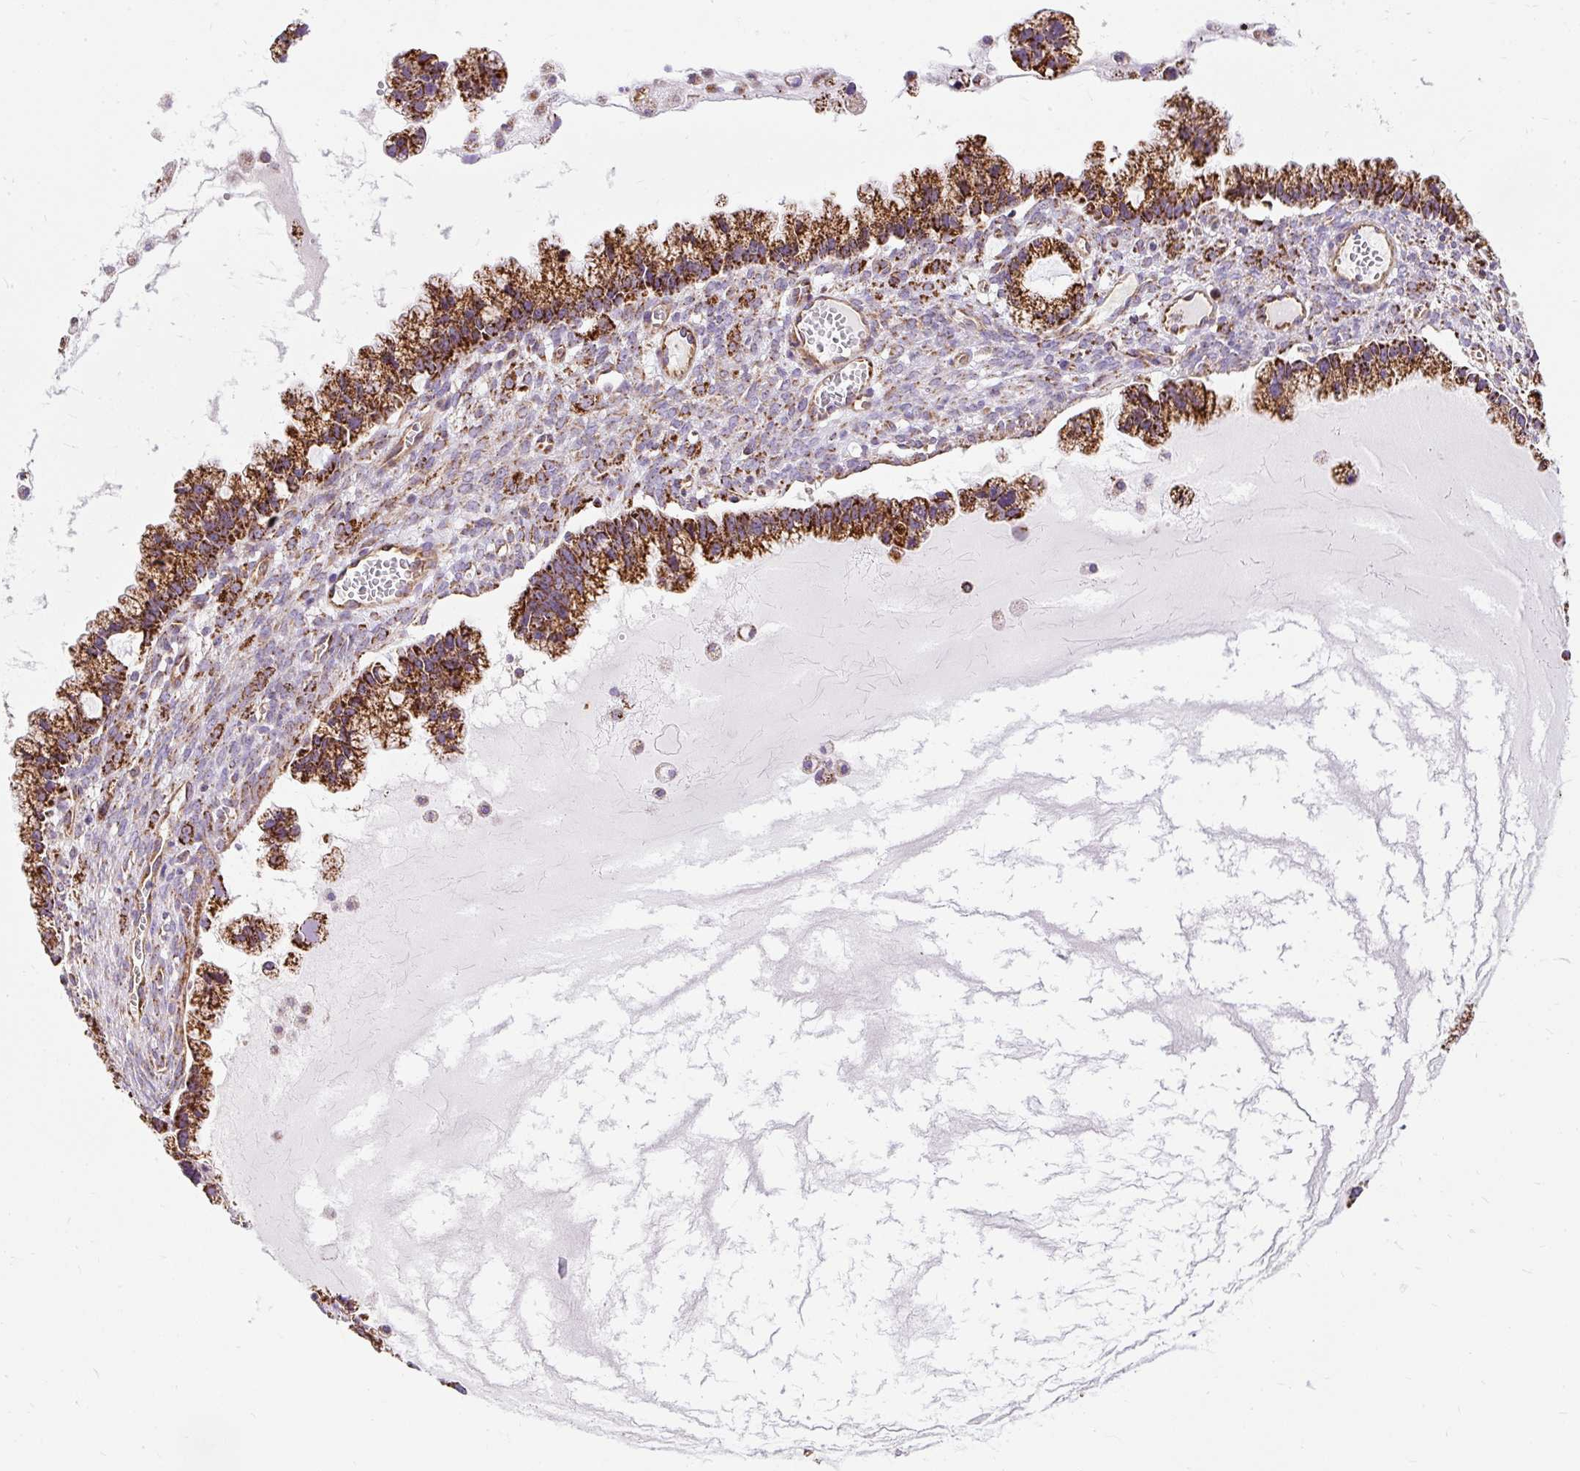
{"staining": {"intensity": "strong", "quantity": ">75%", "location": "cytoplasmic/membranous"}, "tissue": "ovarian cancer", "cell_type": "Tumor cells", "image_type": "cancer", "snomed": [{"axis": "morphology", "description": "Cystadenocarcinoma, mucinous, NOS"}, {"axis": "topography", "description": "Ovary"}], "caption": "Immunohistochemistry staining of ovarian cancer (mucinous cystadenocarcinoma), which demonstrates high levels of strong cytoplasmic/membranous expression in approximately >75% of tumor cells indicating strong cytoplasmic/membranous protein staining. The staining was performed using DAB (brown) for protein detection and nuclei were counterstained in hematoxylin (blue).", "gene": "CEP290", "patient": {"sex": "female", "age": 72}}